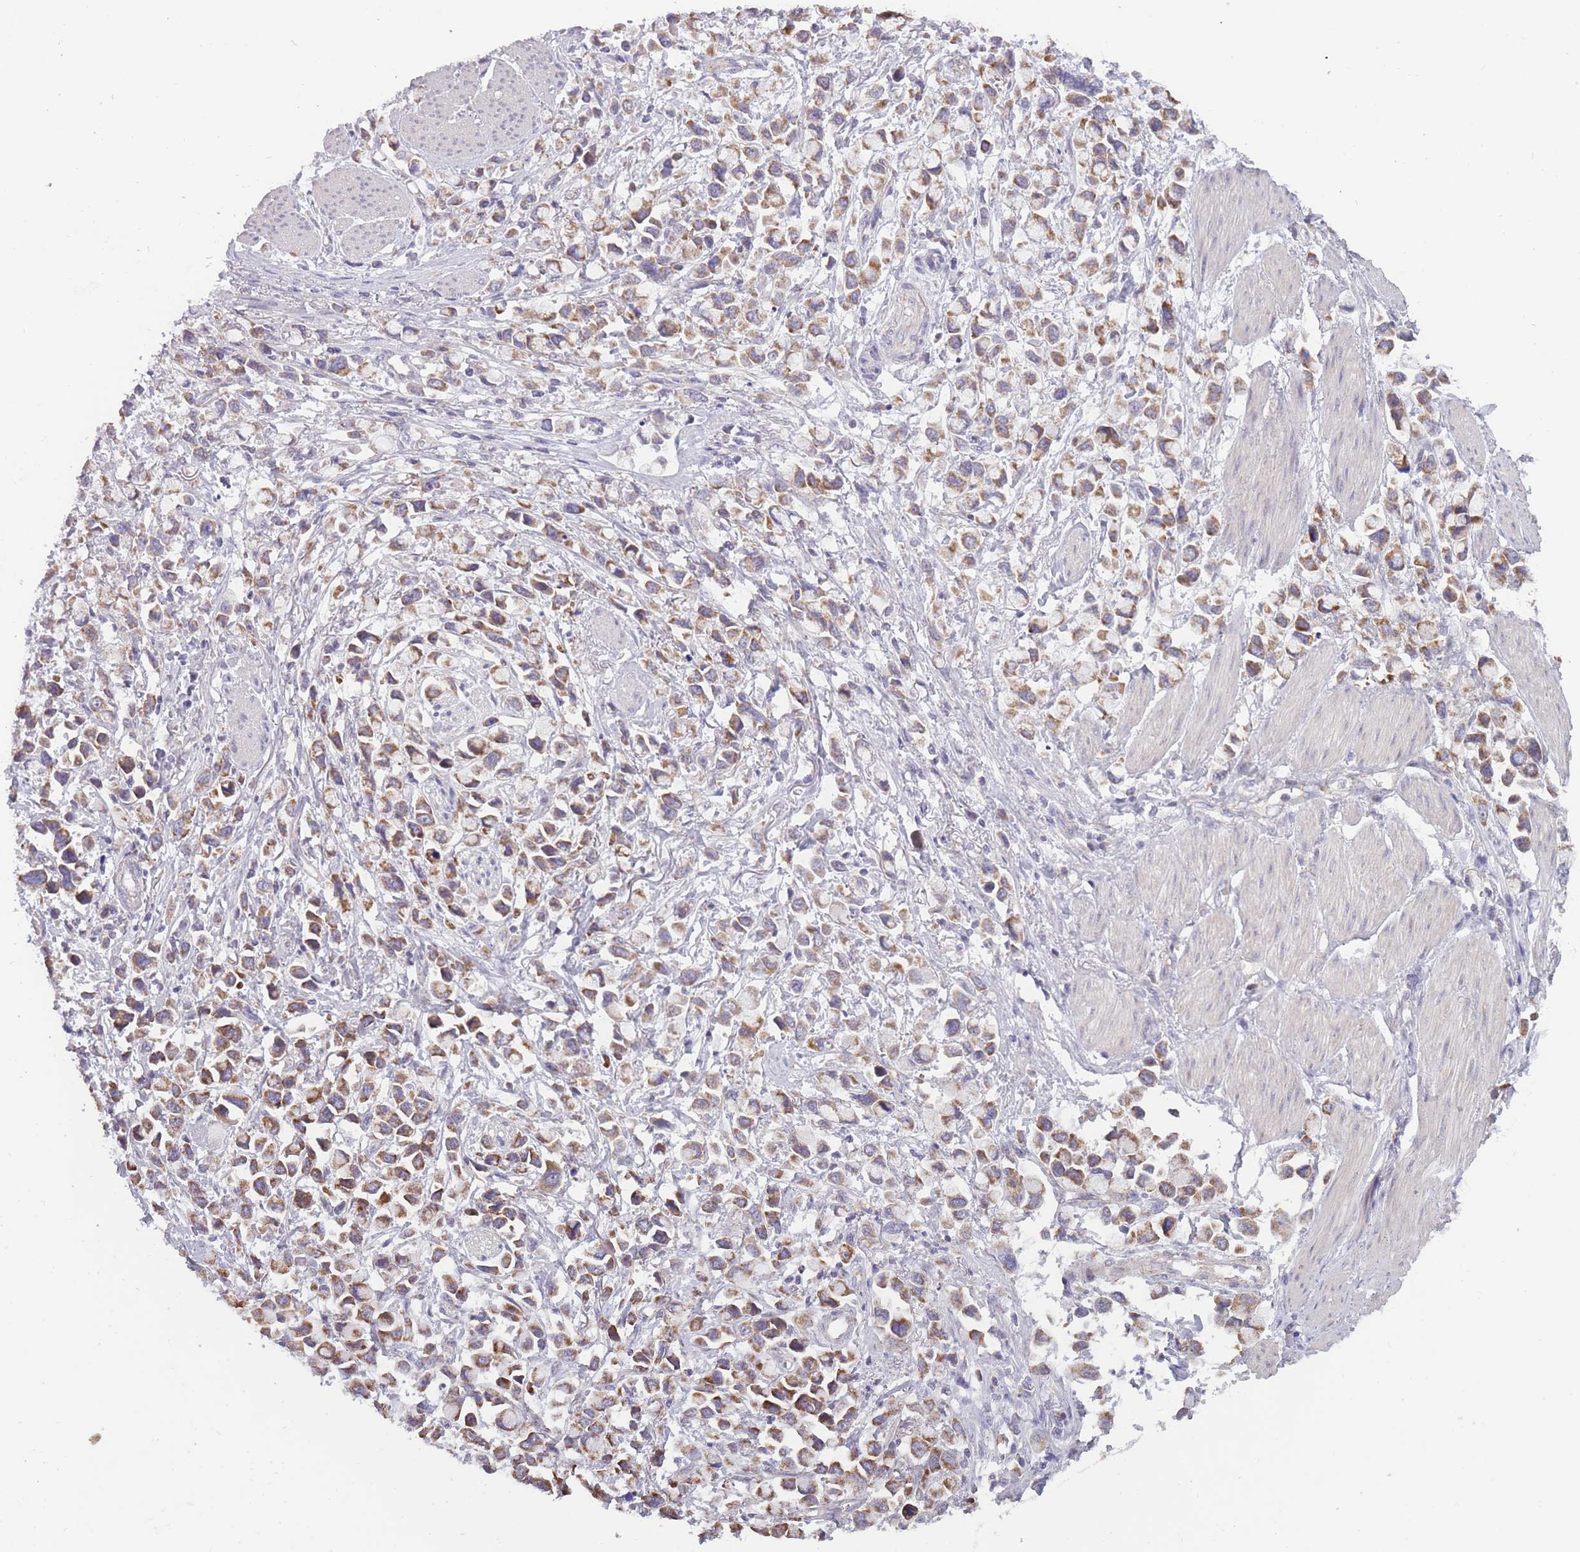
{"staining": {"intensity": "moderate", "quantity": ">75%", "location": "cytoplasmic/membranous"}, "tissue": "stomach cancer", "cell_type": "Tumor cells", "image_type": "cancer", "snomed": [{"axis": "morphology", "description": "Adenocarcinoma, NOS"}, {"axis": "topography", "description": "Stomach"}], "caption": "IHC photomicrograph of human adenocarcinoma (stomach) stained for a protein (brown), which demonstrates medium levels of moderate cytoplasmic/membranous expression in approximately >75% of tumor cells.", "gene": "MRPS18C", "patient": {"sex": "female", "age": 81}}